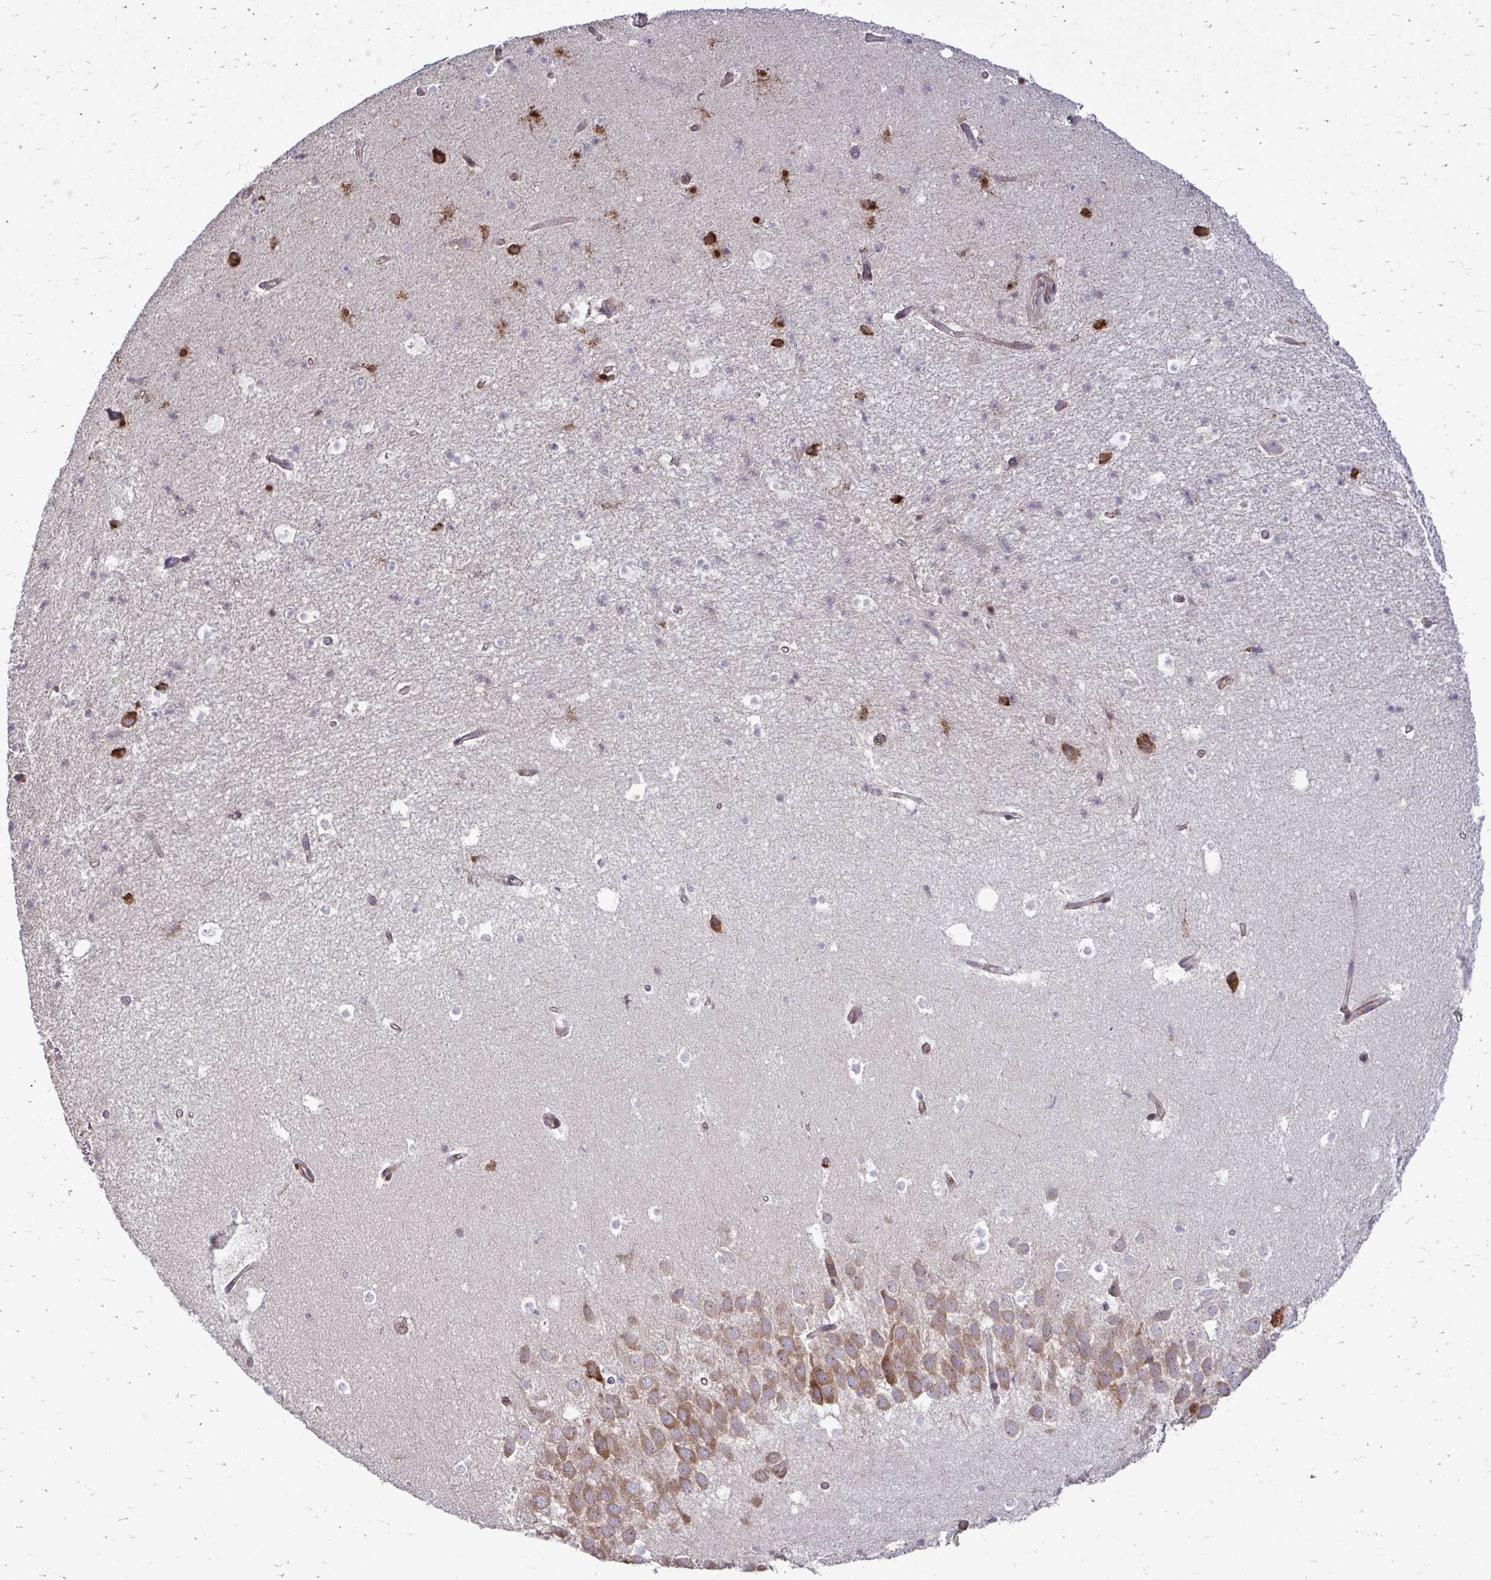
{"staining": {"intensity": "moderate", "quantity": "<25%", "location": "cytoplasmic/membranous"}, "tissue": "hippocampus", "cell_type": "Glial cells", "image_type": "normal", "snomed": [{"axis": "morphology", "description": "Normal tissue, NOS"}, {"axis": "topography", "description": "Hippocampus"}], "caption": "A low amount of moderate cytoplasmic/membranous positivity is seen in about <25% of glial cells in unremarkable hippocampus.", "gene": "FMR1", "patient": {"sex": "male", "age": 26}}